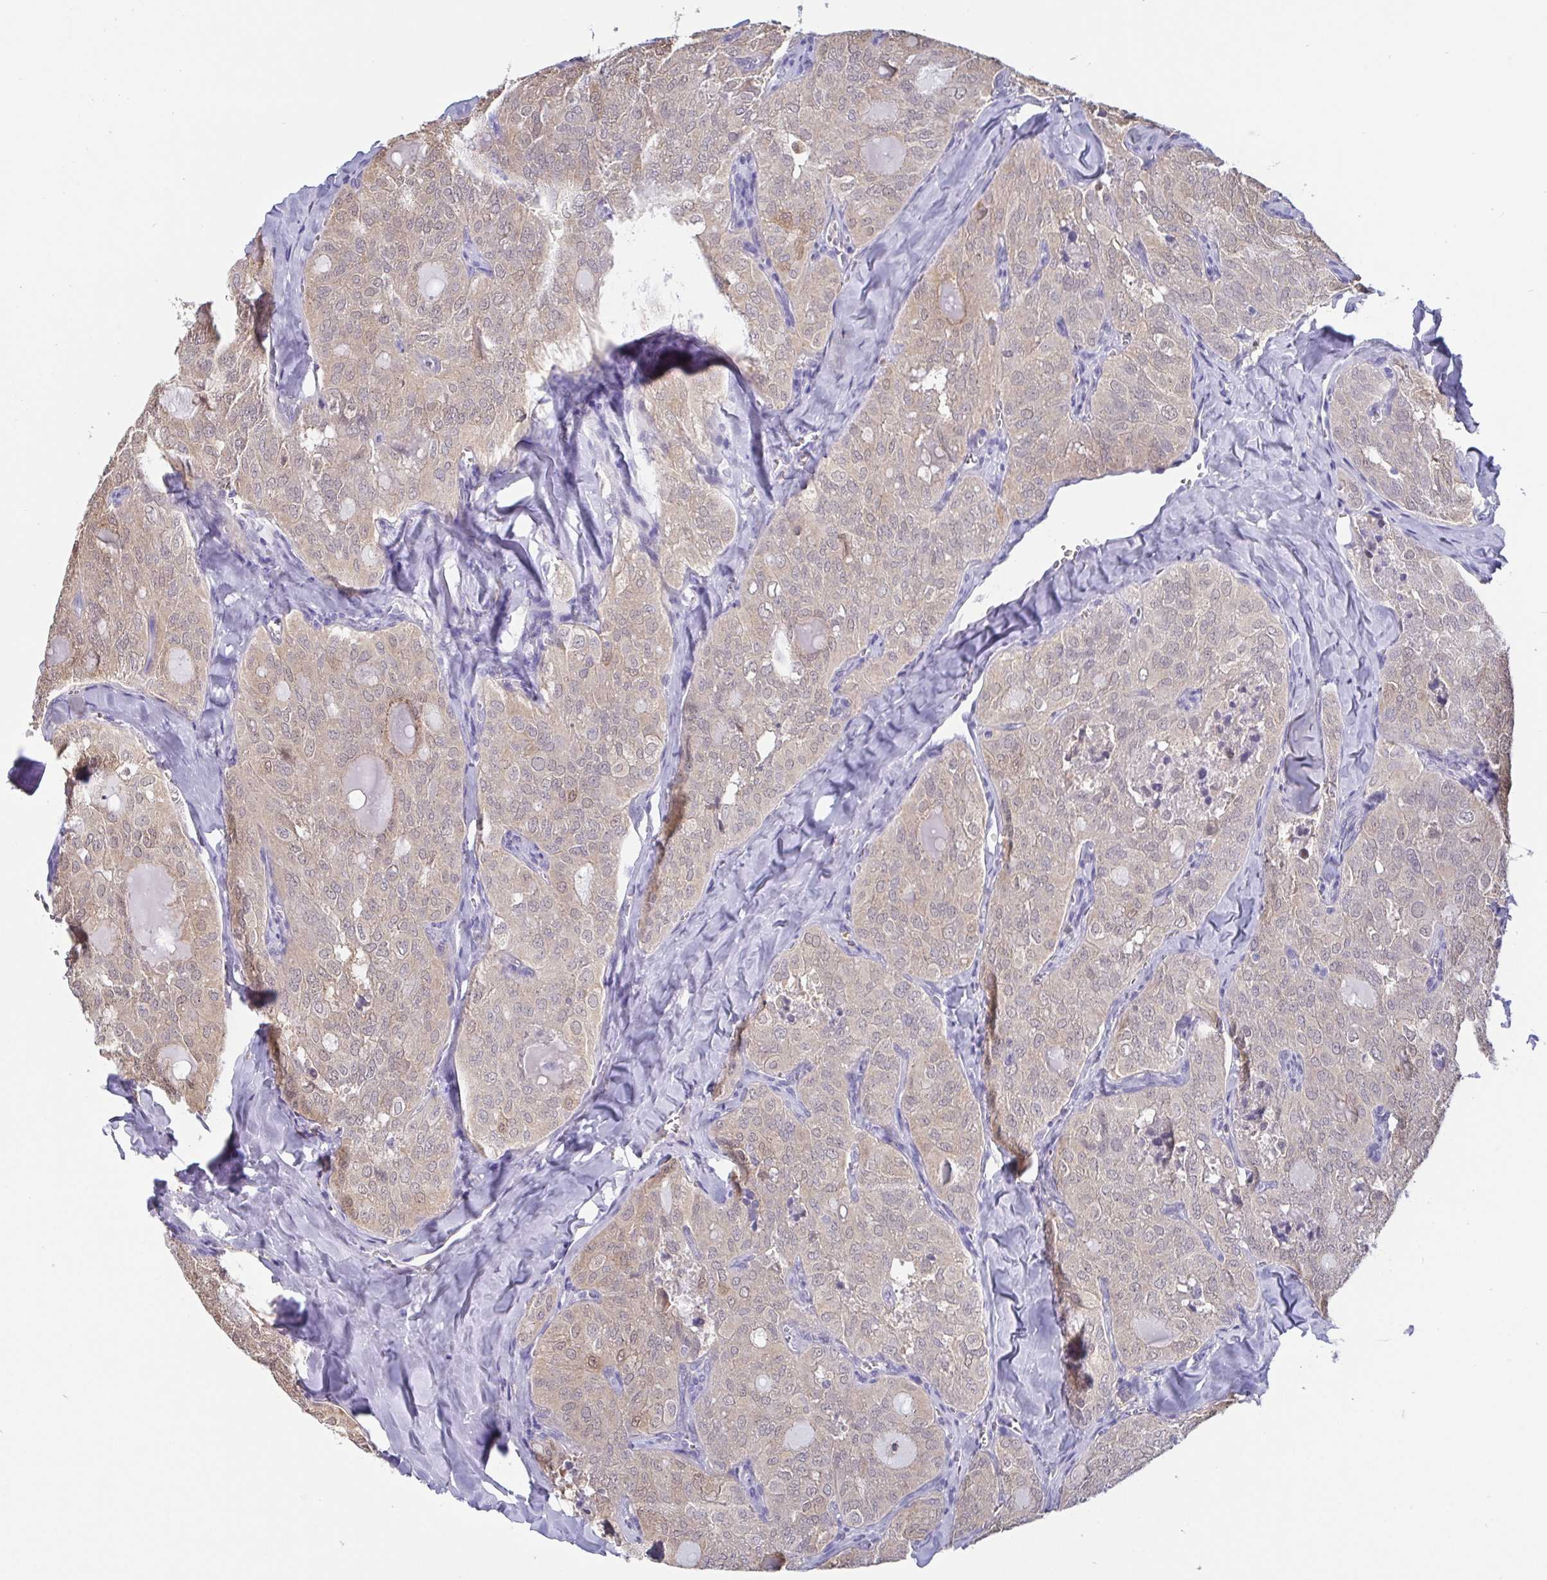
{"staining": {"intensity": "weak", "quantity": "<25%", "location": "cytoplasmic/membranous"}, "tissue": "thyroid cancer", "cell_type": "Tumor cells", "image_type": "cancer", "snomed": [{"axis": "morphology", "description": "Follicular adenoma carcinoma, NOS"}, {"axis": "topography", "description": "Thyroid gland"}], "caption": "Tumor cells are negative for brown protein staining in thyroid cancer.", "gene": "IDH1", "patient": {"sex": "male", "age": 75}}